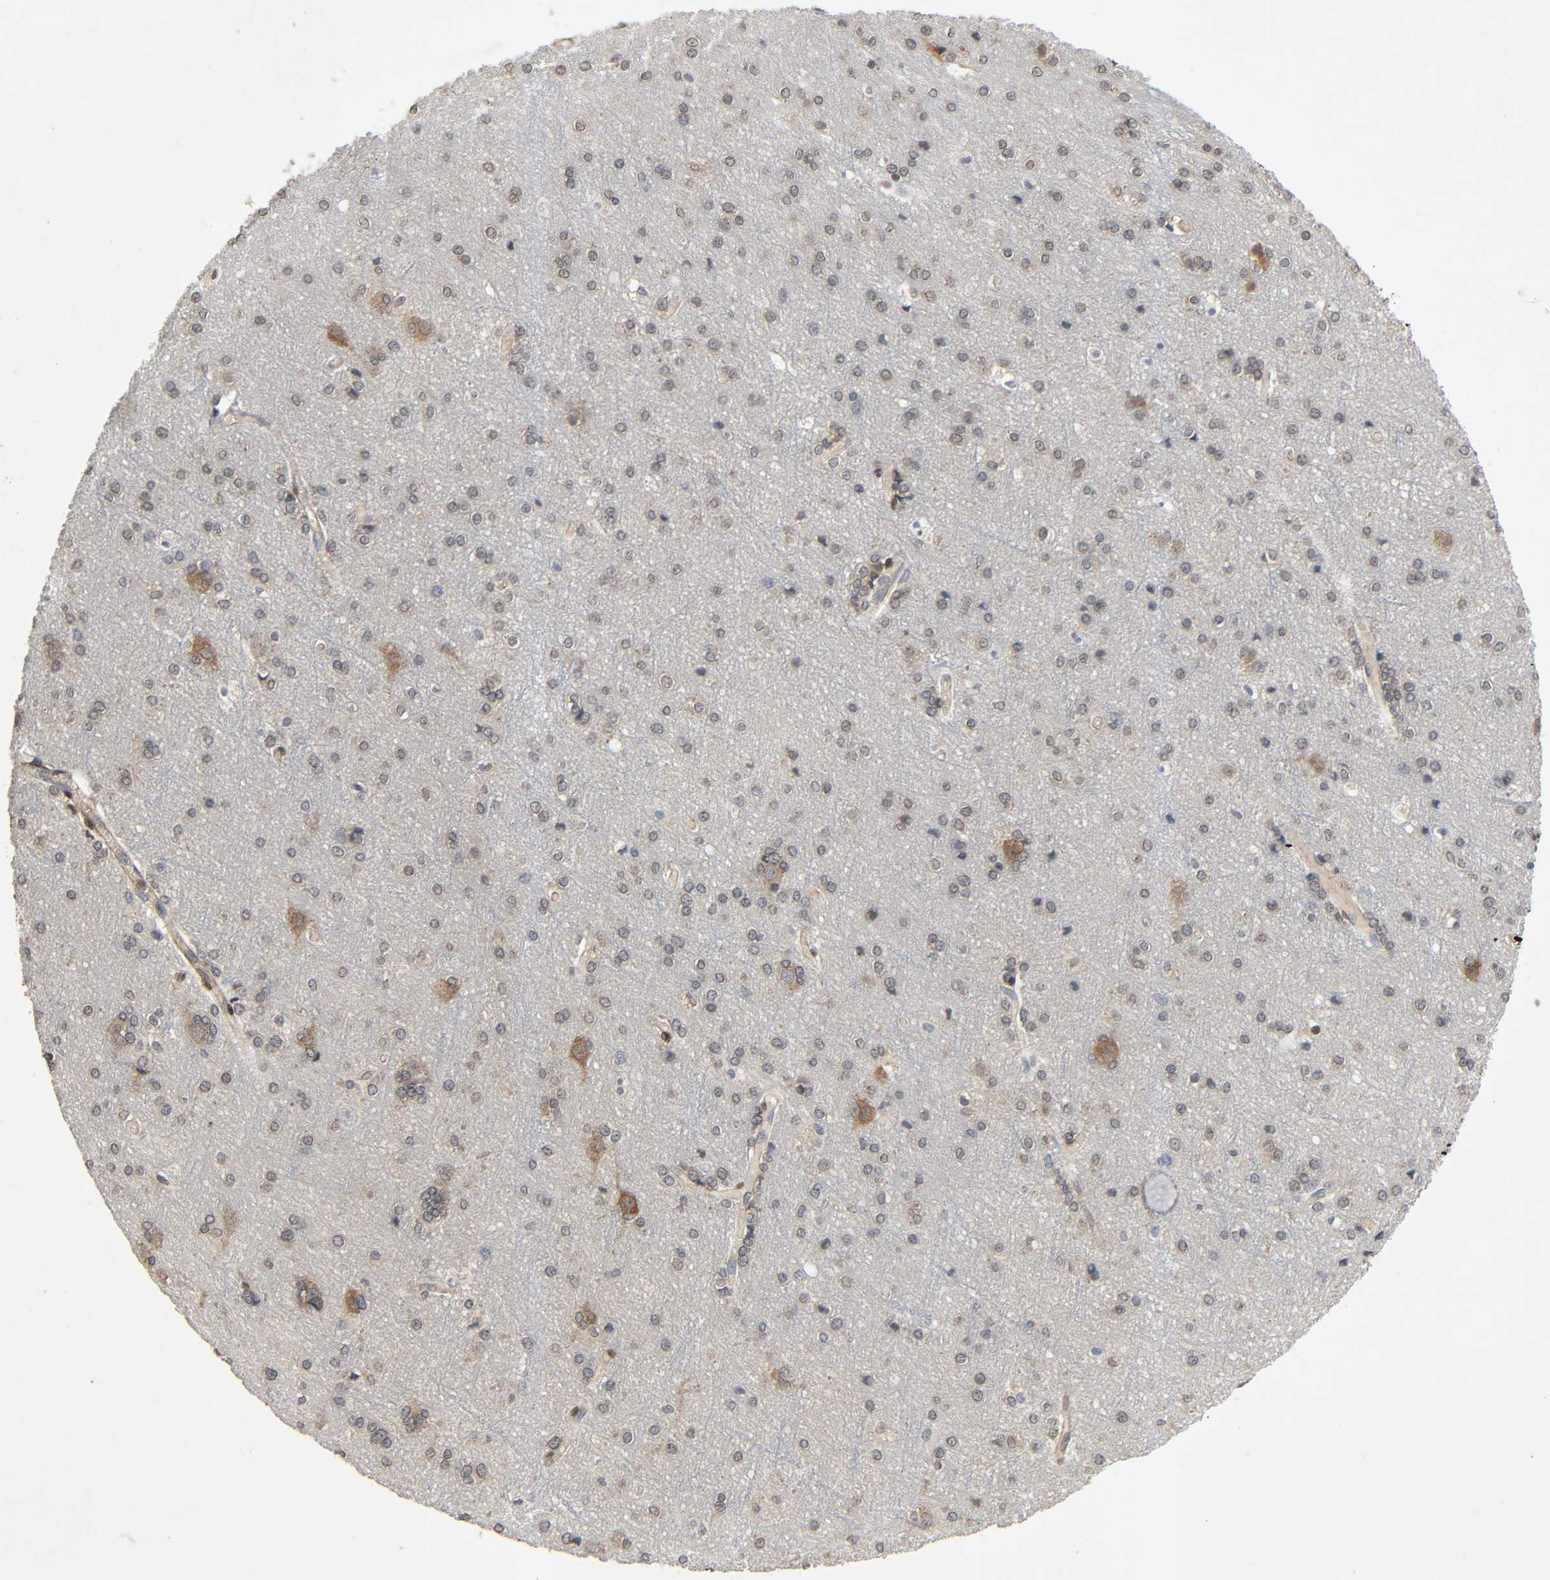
{"staining": {"intensity": "negative", "quantity": "none", "location": "none"}, "tissue": "cerebral cortex", "cell_type": "Endothelial cells", "image_type": "normal", "snomed": [{"axis": "morphology", "description": "Normal tissue, NOS"}, {"axis": "topography", "description": "Cerebral cortex"}], "caption": "DAB (3,3'-diaminobenzidine) immunohistochemical staining of normal cerebral cortex reveals no significant expression in endothelial cells.", "gene": "PTK2", "patient": {"sex": "female", "age": 54}}